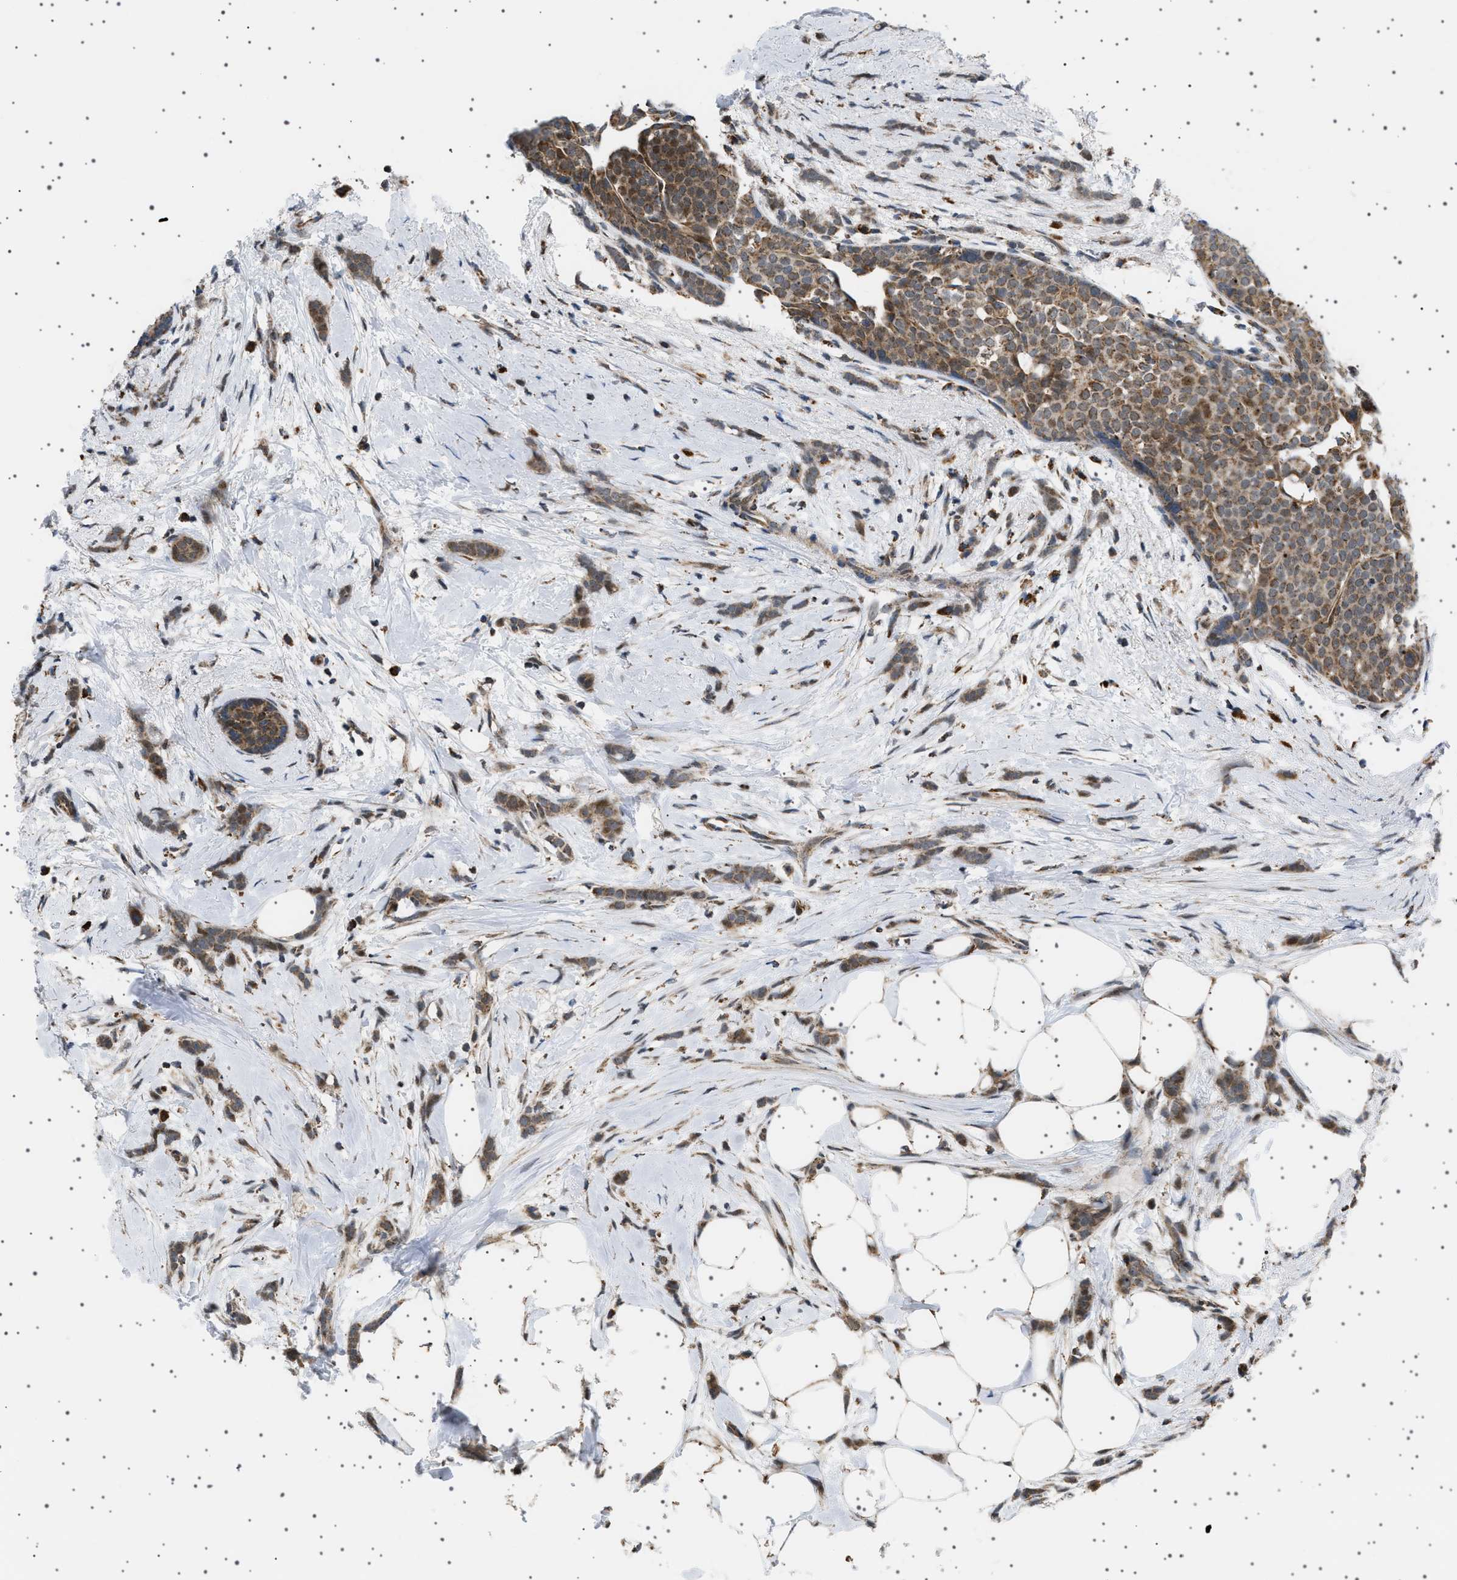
{"staining": {"intensity": "weak", "quantity": ">75%", "location": "cytoplasmic/membranous"}, "tissue": "breast cancer", "cell_type": "Tumor cells", "image_type": "cancer", "snomed": [{"axis": "morphology", "description": "Lobular carcinoma, in situ"}, {"axis": "morphology", "description": "Lobular carcinoma"}, {"axis": "topography", "description": "Breast"}], "caption": "The histopathology image displays immunohistochemical staining of lobular carcinoma (breast). There is weak cytoplasmic/membranous expression is identified in about >75% of tumor cells.", "gene": "MELK", "patient": {"sex": "female", "age": 41}}